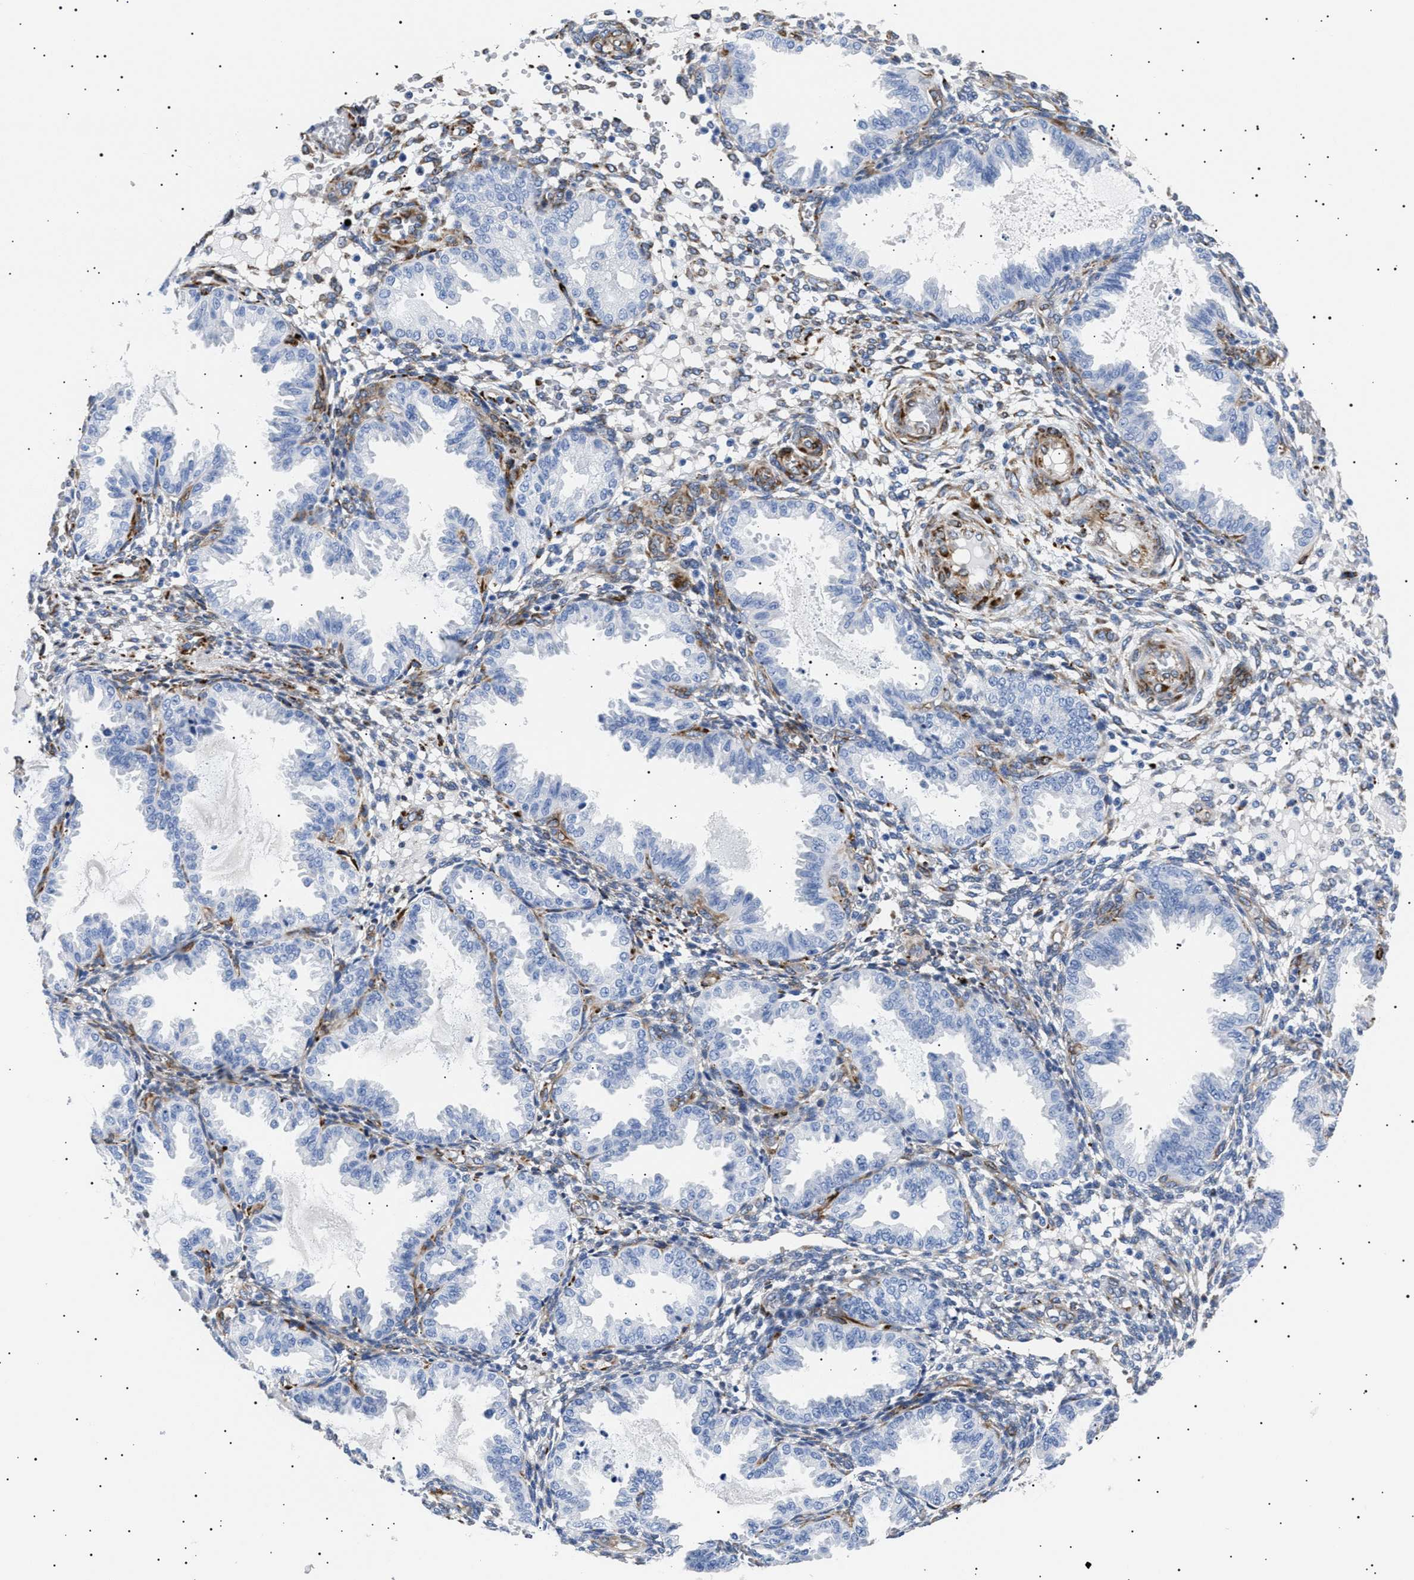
{"staining": {"intensity": "moderate", "quantity": "25%-75%", "location": "cytoplasmic/membranous"}, "tissue": "endometrium", "cell_type": "Cells in endometrial stroma", "image_type": "normal", "snomed": [{"axis": "morphology", "description": "Normal tissue, NOS"}, {"axis": "topography", "description": "Endometrium"}], "caption": "Cells in endometrial stroma display medium levels of moderate cytoplasmic/membranous expression in about 25%-75% of cells in benign human endometrium.", "gene": "HEMGN", "patient": {"sex": "female", "age": 33}}